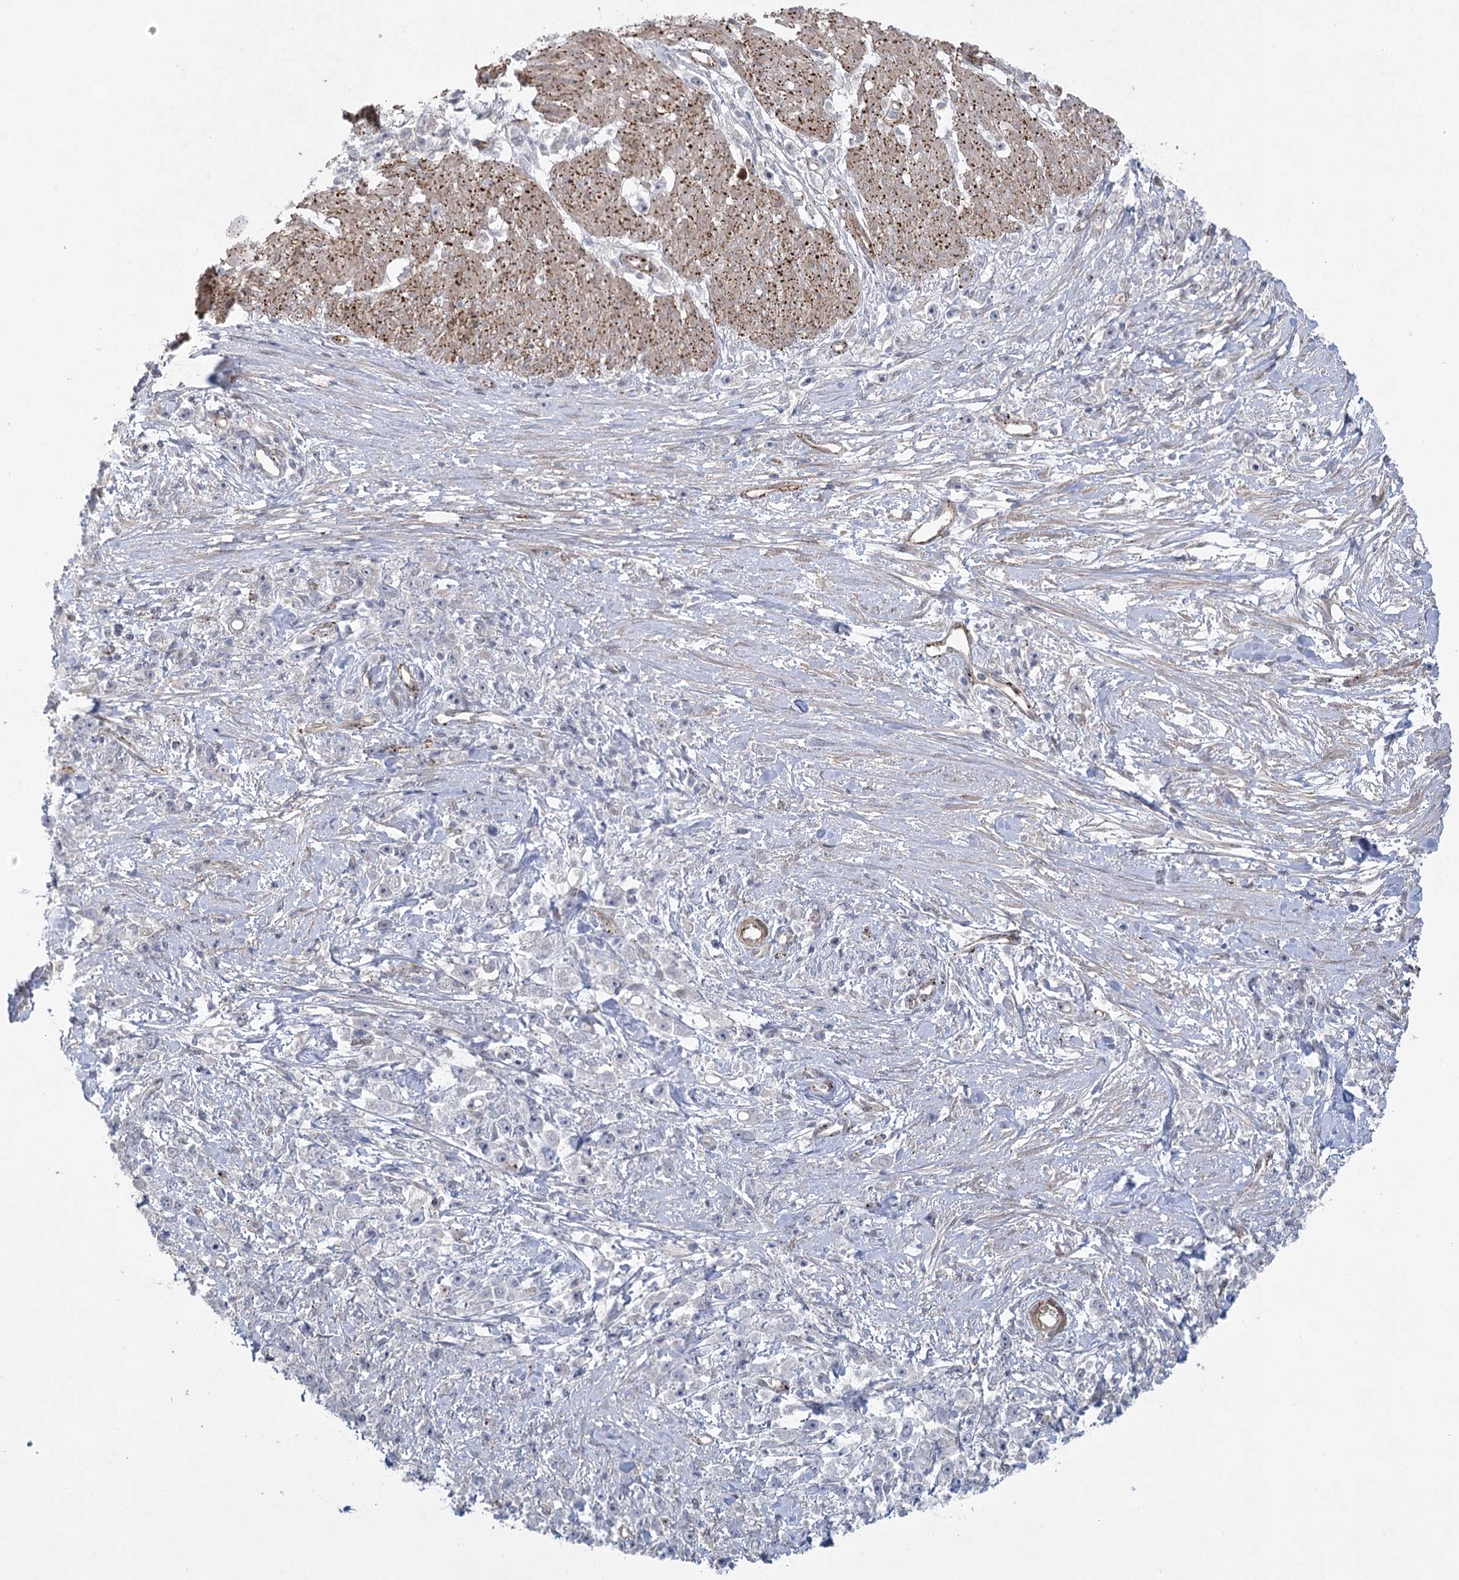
{"staining": {"intensity": "negative", "quantity": "none", "location": "none"}, "tissue": "stomach cancer", "cell_type": "Tumor cells", "image_type": "cancer", "snomed": [{"axis": "morphology", "description": "Adenocarcinoma, NOS"}, {"axis": "topography", "description": "Stomach"}], "caption": "Tumor cells show no significant protein positivity in adenocarcinoma (stomach). (DAB immunohistochemistry with hematoxylin counter stain).", "gene": "AMTN", "patient": {"sex": "female", "age": 59}}